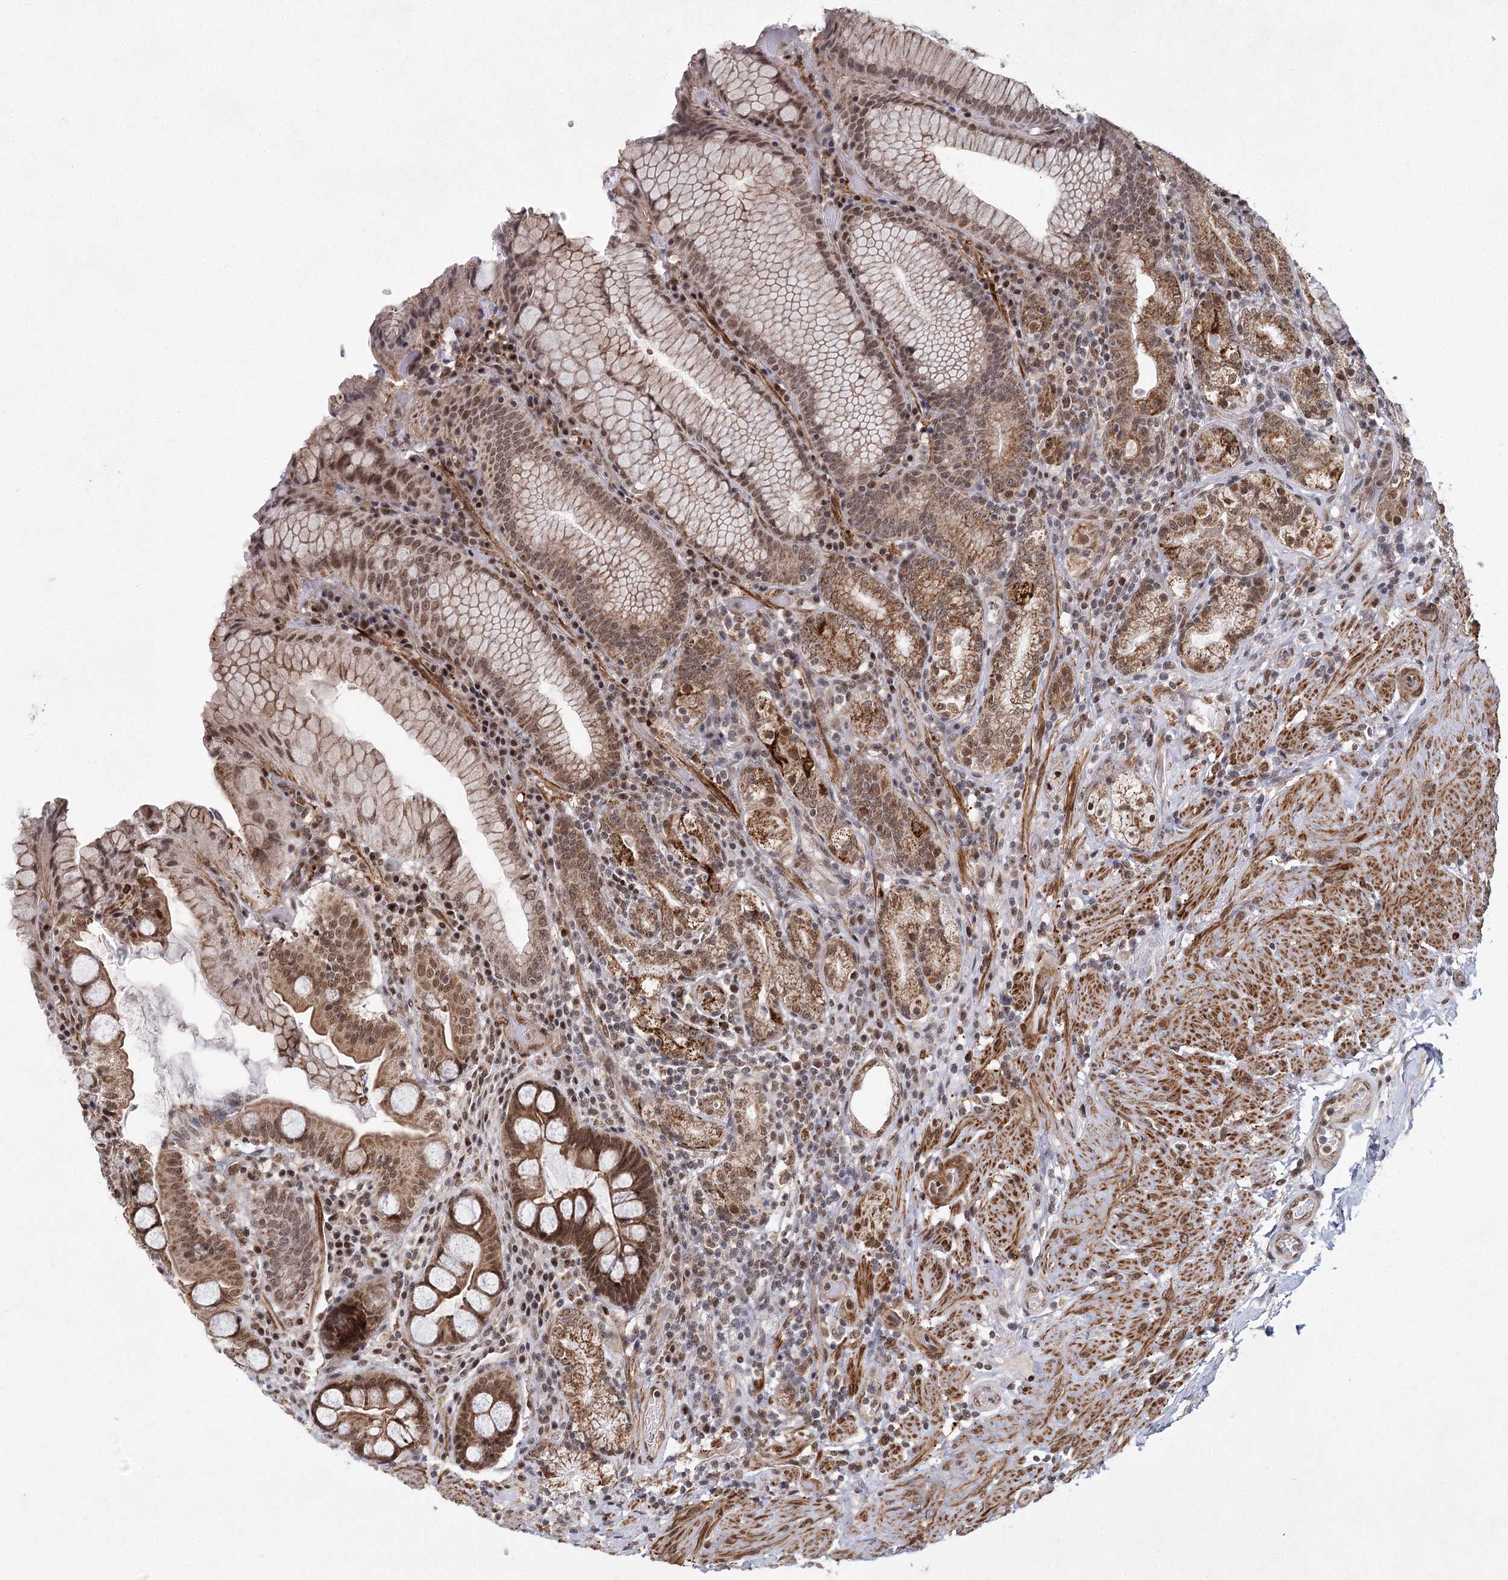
{"staining": {"intensity": "moderate", "quantity": ">75%", "location": "cytoplasmic/membranous,nuclear"}, "tissue": "stomach", "cell_type": "Glandular cells", "image_type": "normal", "snomed": [{"axis": "morphology", "description": "Normal tissue, NOS"}, {"axis": "topography", "description": "Stomach, upper"}, {"axis": "topography", "description": "Stomach, lower"}], "caption": "Stomach stained for a protein shows moderate cytoplasmic/membranous,nuclear positivity in glandular cells. The protein is shown in brown color, while the nuclei are stained blue.", "gene": "ZCCHC24", "patient": {"sex": "female", "age": 76}}